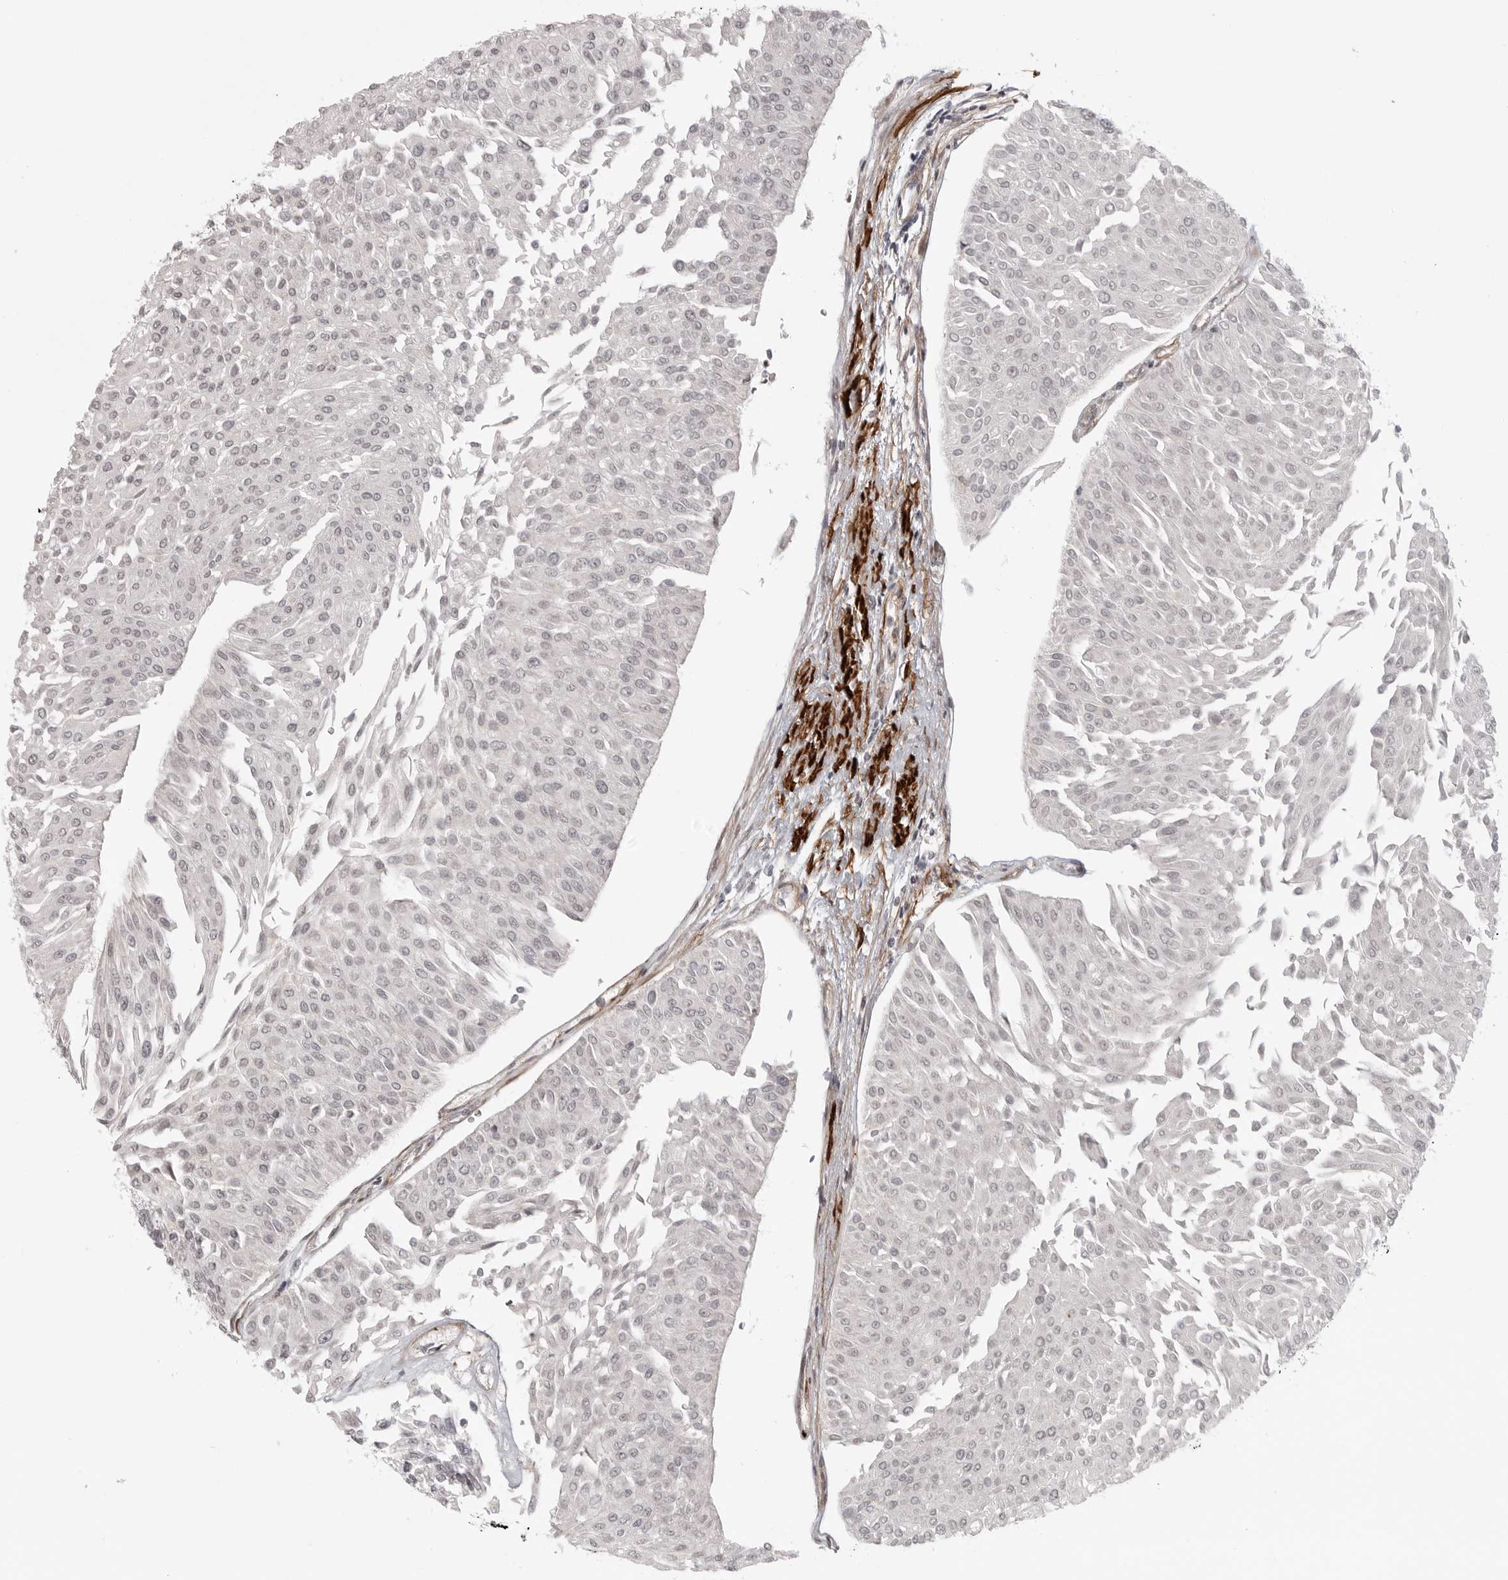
{"staining": {"intensity": "negative", "quantity": "none", "location": "none"}, "tissue": "urothelial cancer", "cell_type": "Tumor cells", "image_type": "cancer", "snomed": [{"axis": "morphology", "description": "Urothelial carcinoma, Low grade"}, {"axis": "topography", "description": "Urinary bladder"}], "caption": "This is an immunohistochemistry image of urothelial carcinoma (low-grade). There is no positivity in tumor cells.", "gene": "TUT4", "patient": {"sex": "male", "age": 67}}